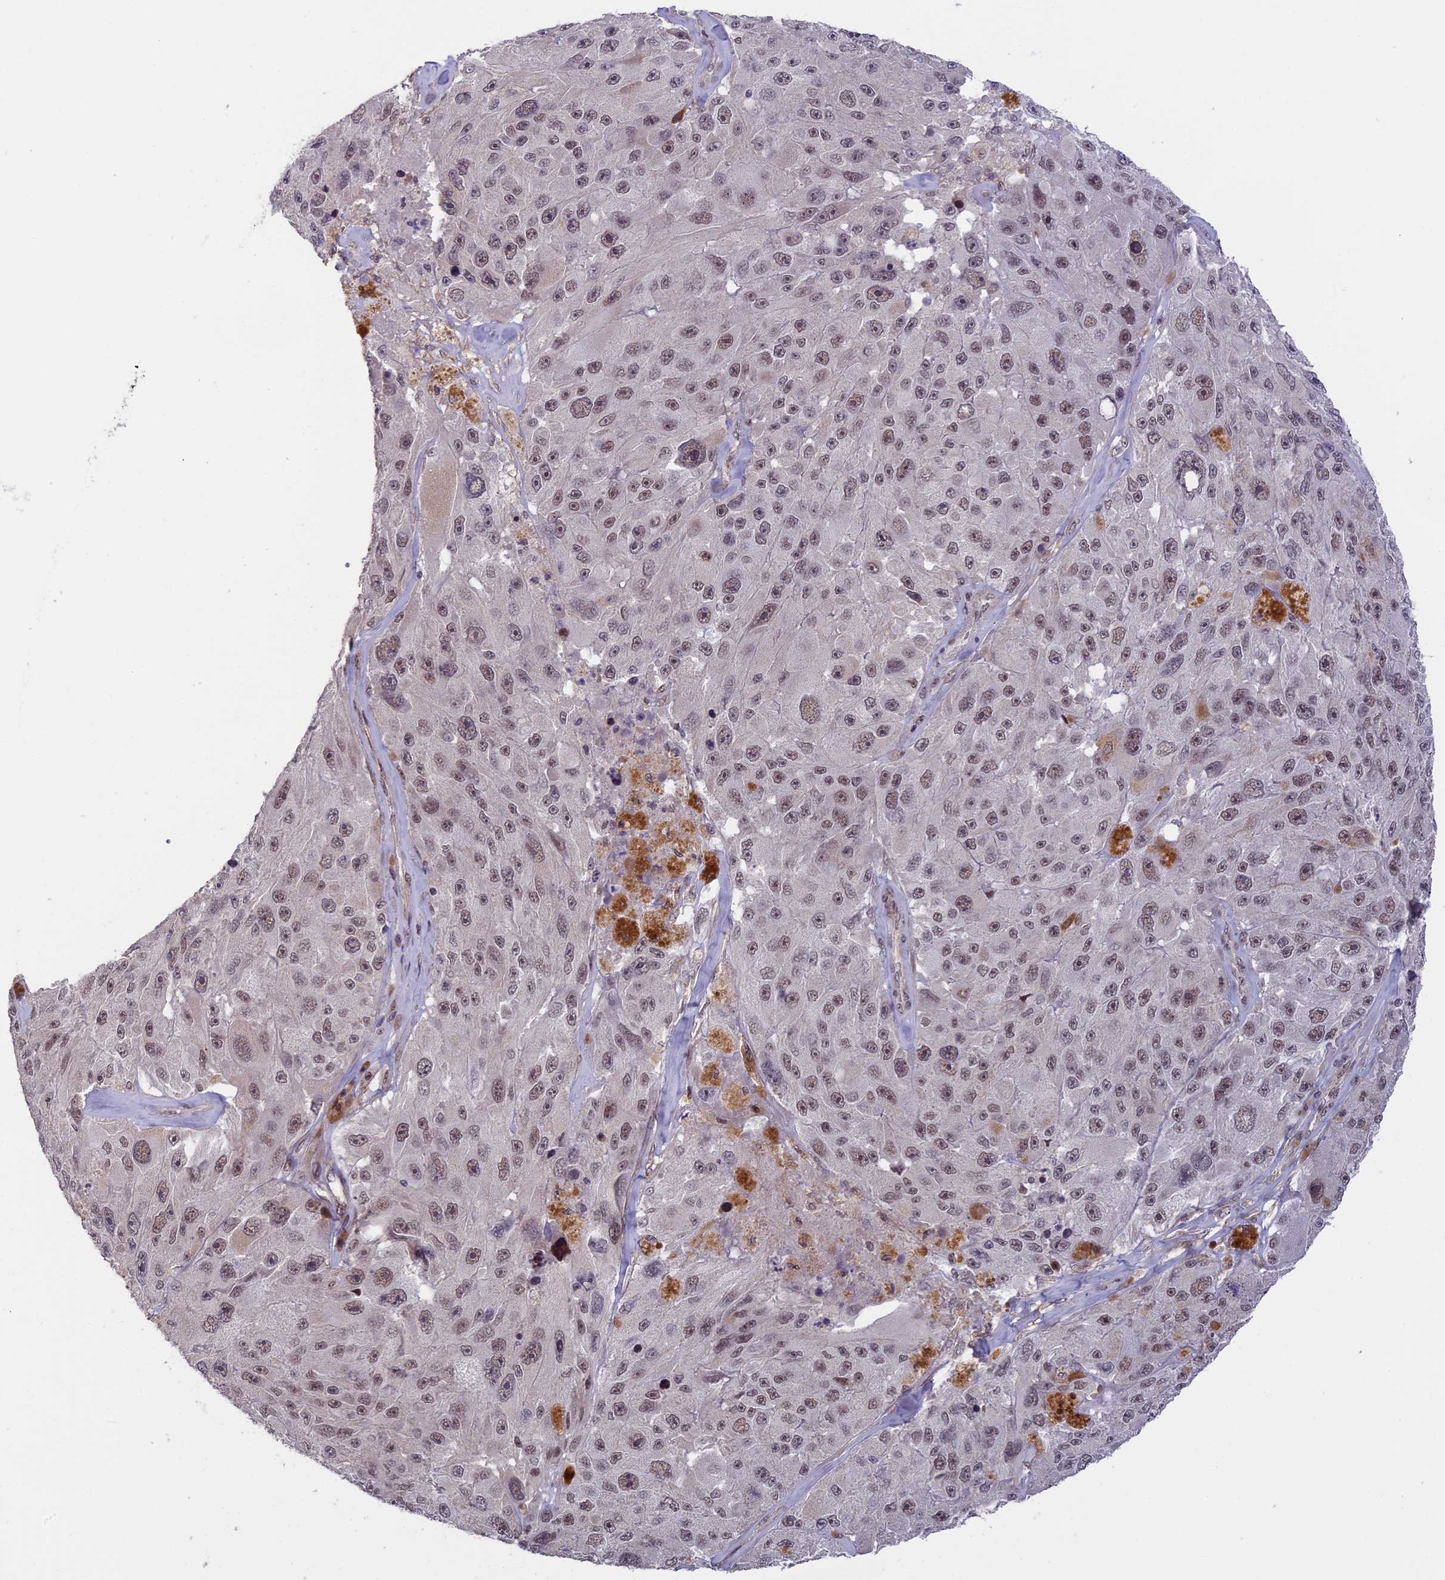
{"staining": {"intensity": "moderate", "quantity": ">75%", "location": "nuclear"}, "tissue": "melanoma", "cell_type": "Tumor cells", "image_type": "cancer", "snomed": [{"axis": "morphology", "description": "Malignant melanoma, Metastatic site"}, {"axis": "topography", "description": "Lymph node"}], "caption": "Approximately >75% of tumor cells in melanoma exhibit moderate nuclear protein positivity as visualized by brown immunohistochemical staining.", "gene": "MORF4L1", "patient": {"sex": "male", "age": 62}}